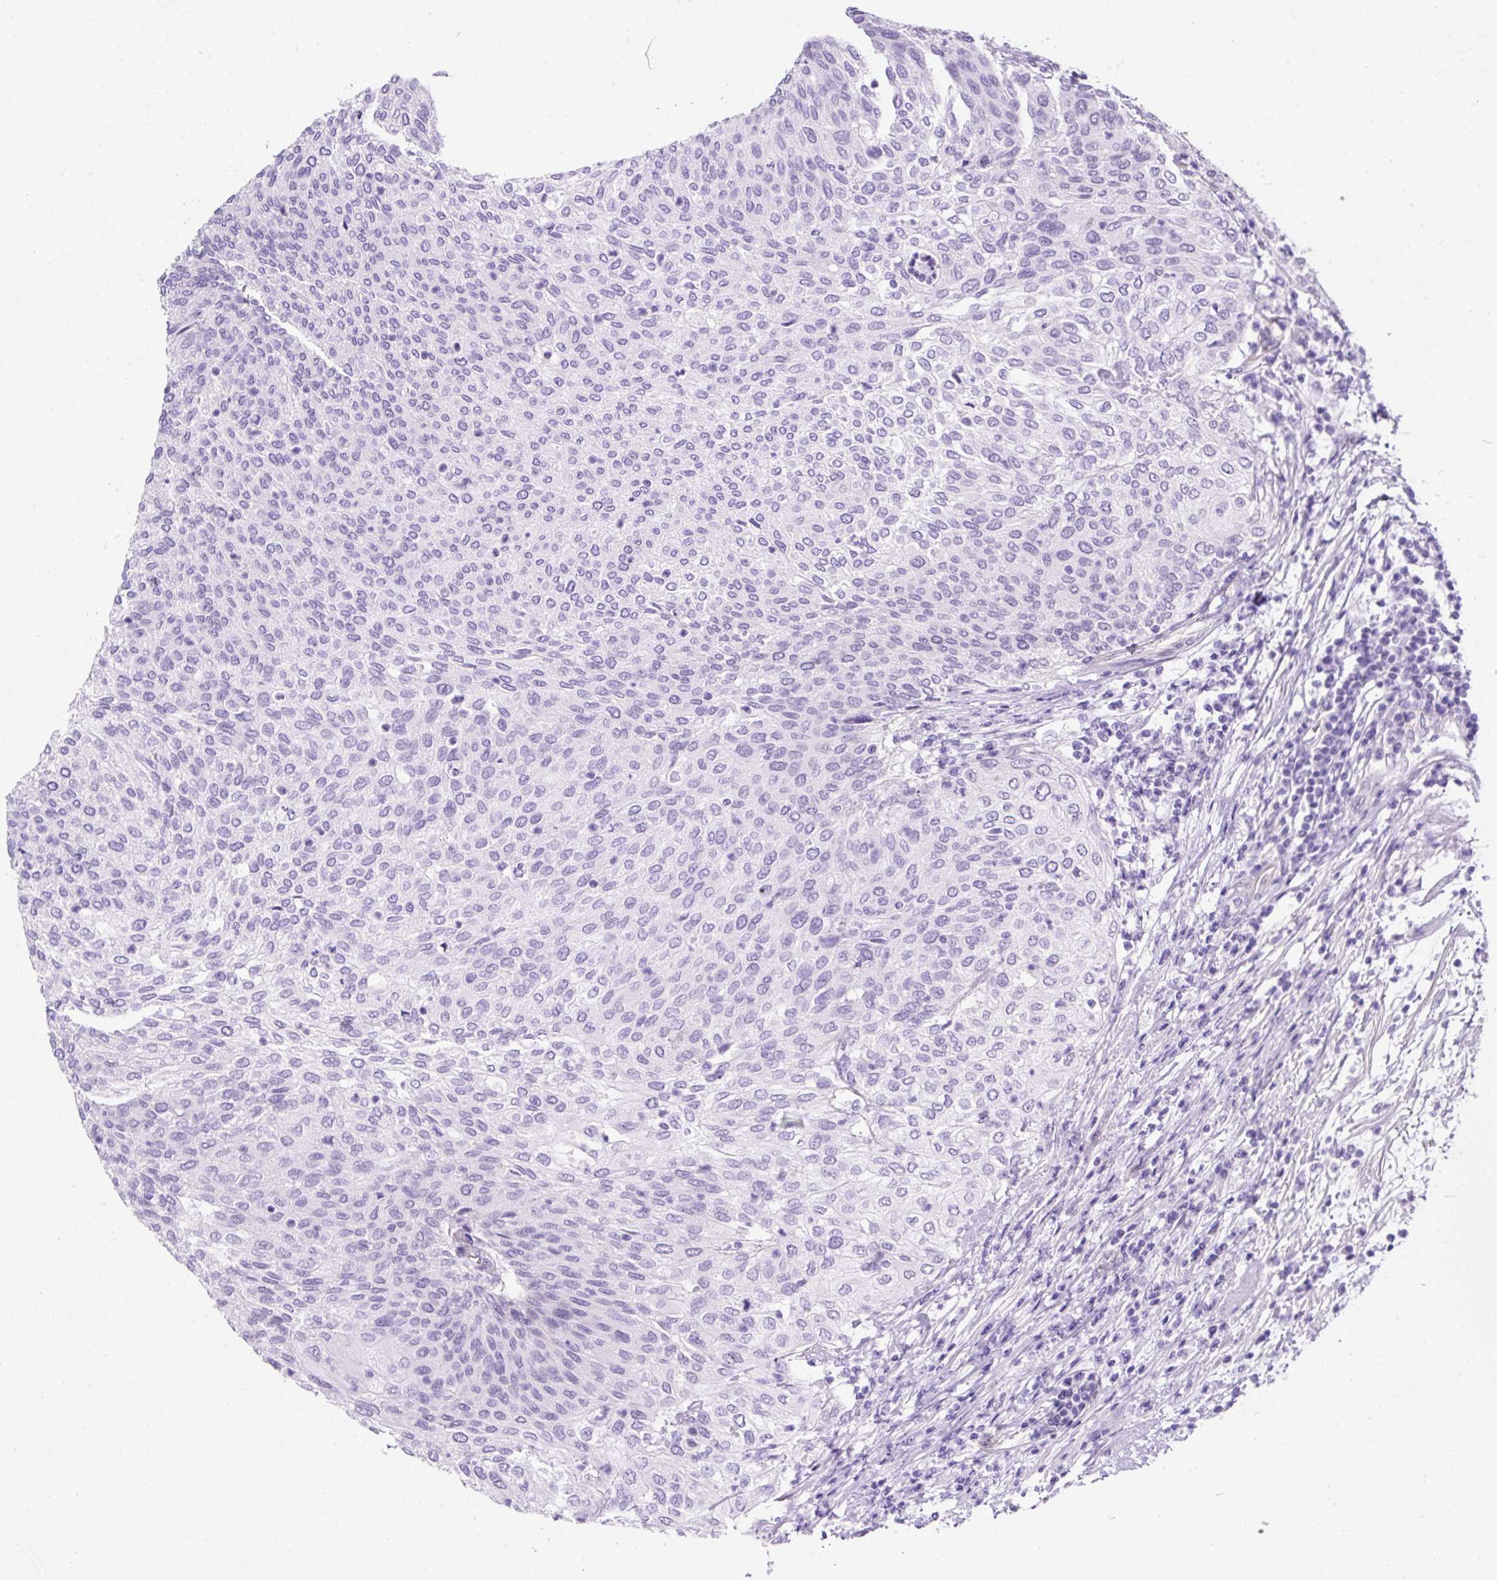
{"staining": {"intensity": "negative", "quantity": "none", "location": "none"}, "tissue": "urothelial cancer", "cell_type": "Tumor cells", "image_type": "cancer", "snomed": [{"axis": "morphology", "description": "Urothelial carcinoma, Low grade"}, {"axis": "topography", "description": "Urinary bladder"}], "caption": "This image is of urothelial carcinoma (low-grade) stained with immunohistochemistry (IHC) to label a protein in brown with the nuclei are counter-stained blue. There is no staining in tumor cells.", "gene": "KRT12", "patient": {"sex": "female", "age": 79}}